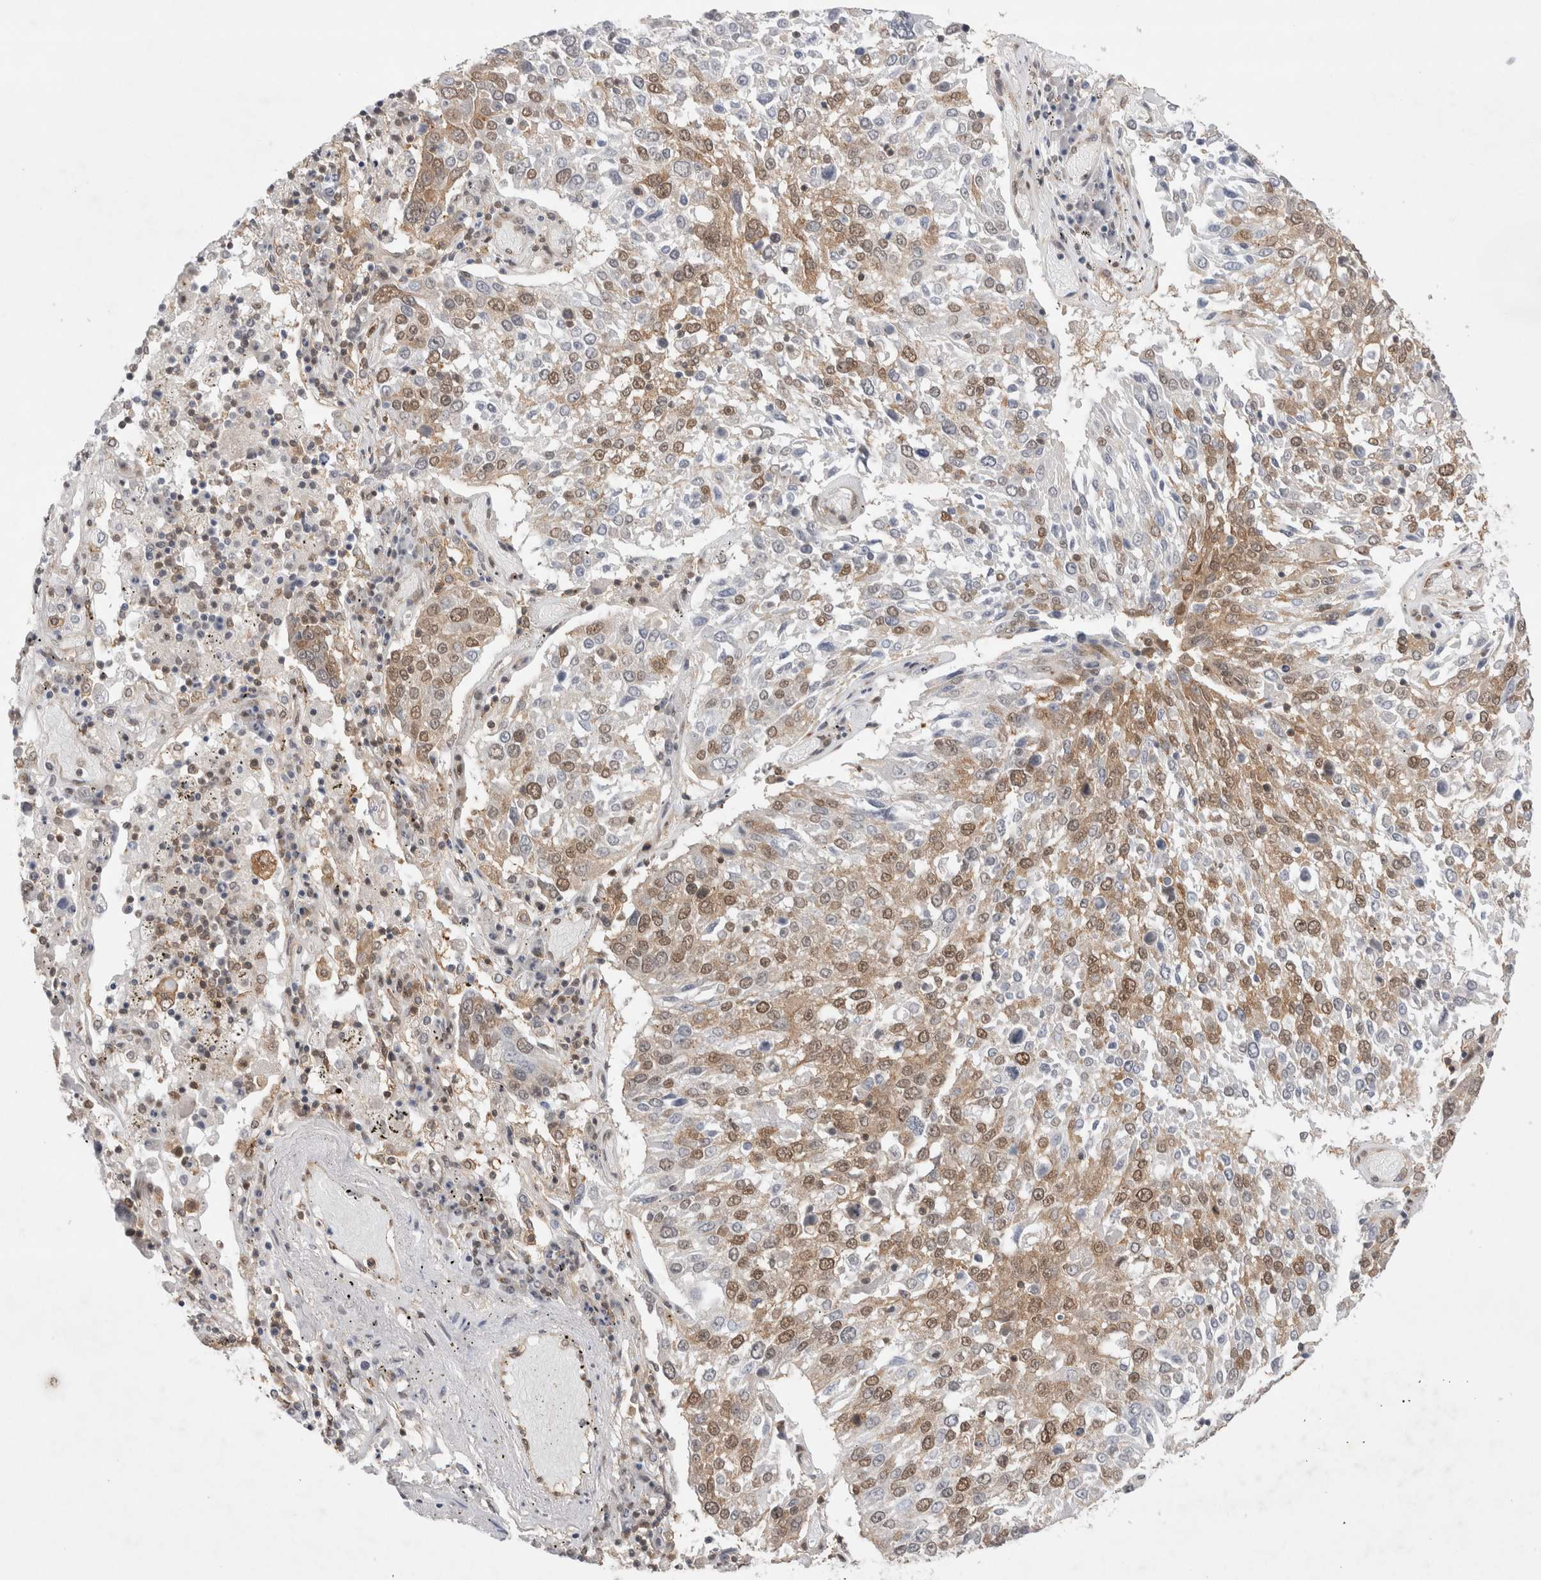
{"staining": {"intensity": "weak", "quantity": "25%-75%", "location": "cytoplasmic/membranous,nuclear"}, "tissue": "lung cancer", "cell_type": "Tumor cells", "image_type": "cancer", "snomed": [{"axis": "morphology", "description": "Squamous cell carcinoma, NOS"}, {"axis": "topography", "description": "Lung"}], "caption": "Immunohistochemical staining of human lung cancer (squamous cell carcinoma) demonstrates low levels of weak cytoplasmic/membranous and nuclear protein staining in approximately 25%-75% of tumor cells. Immunohistochemistry (ihc) stains the protein of interest in brown and the nuclei are stained blue.", "gene": "WIPF2", "patient": {"sex": "male", "age": 65}}